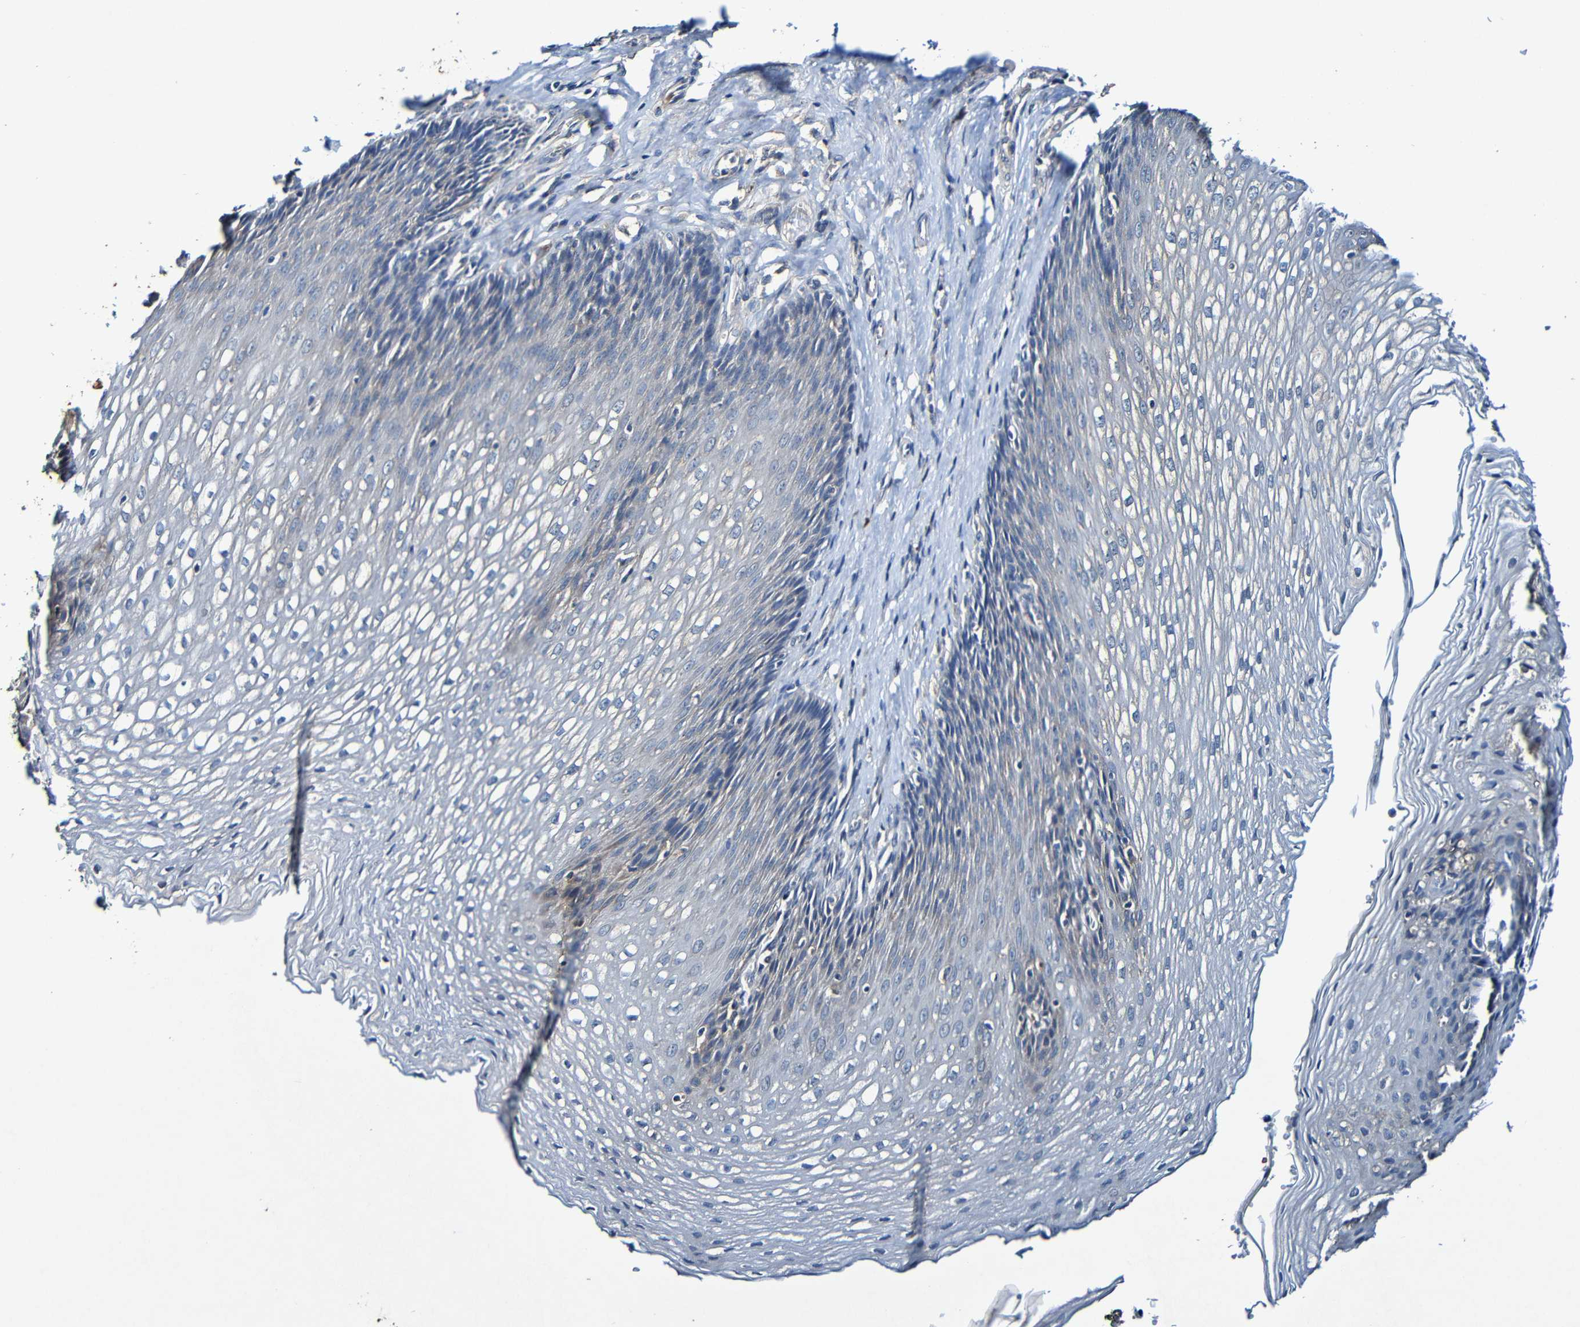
{"staining": {"intensity": "negative", "quantity": "none", "location": "none"}, "tissue": "esophagus", "cell_type": "Squamous epithelial cells", "image_type": "normal", "snomed": [{"axis": "morphology", "description": "Normal tissue, NOS"}, {"axis": "topography", "description": "Esophagus"}], "caption": "Human esophagus stained for a protein using IHC shows no expression in squamous epithelial cells.", "gene": "LRRC70", "patient": {"sex": "male", "age": 48}}